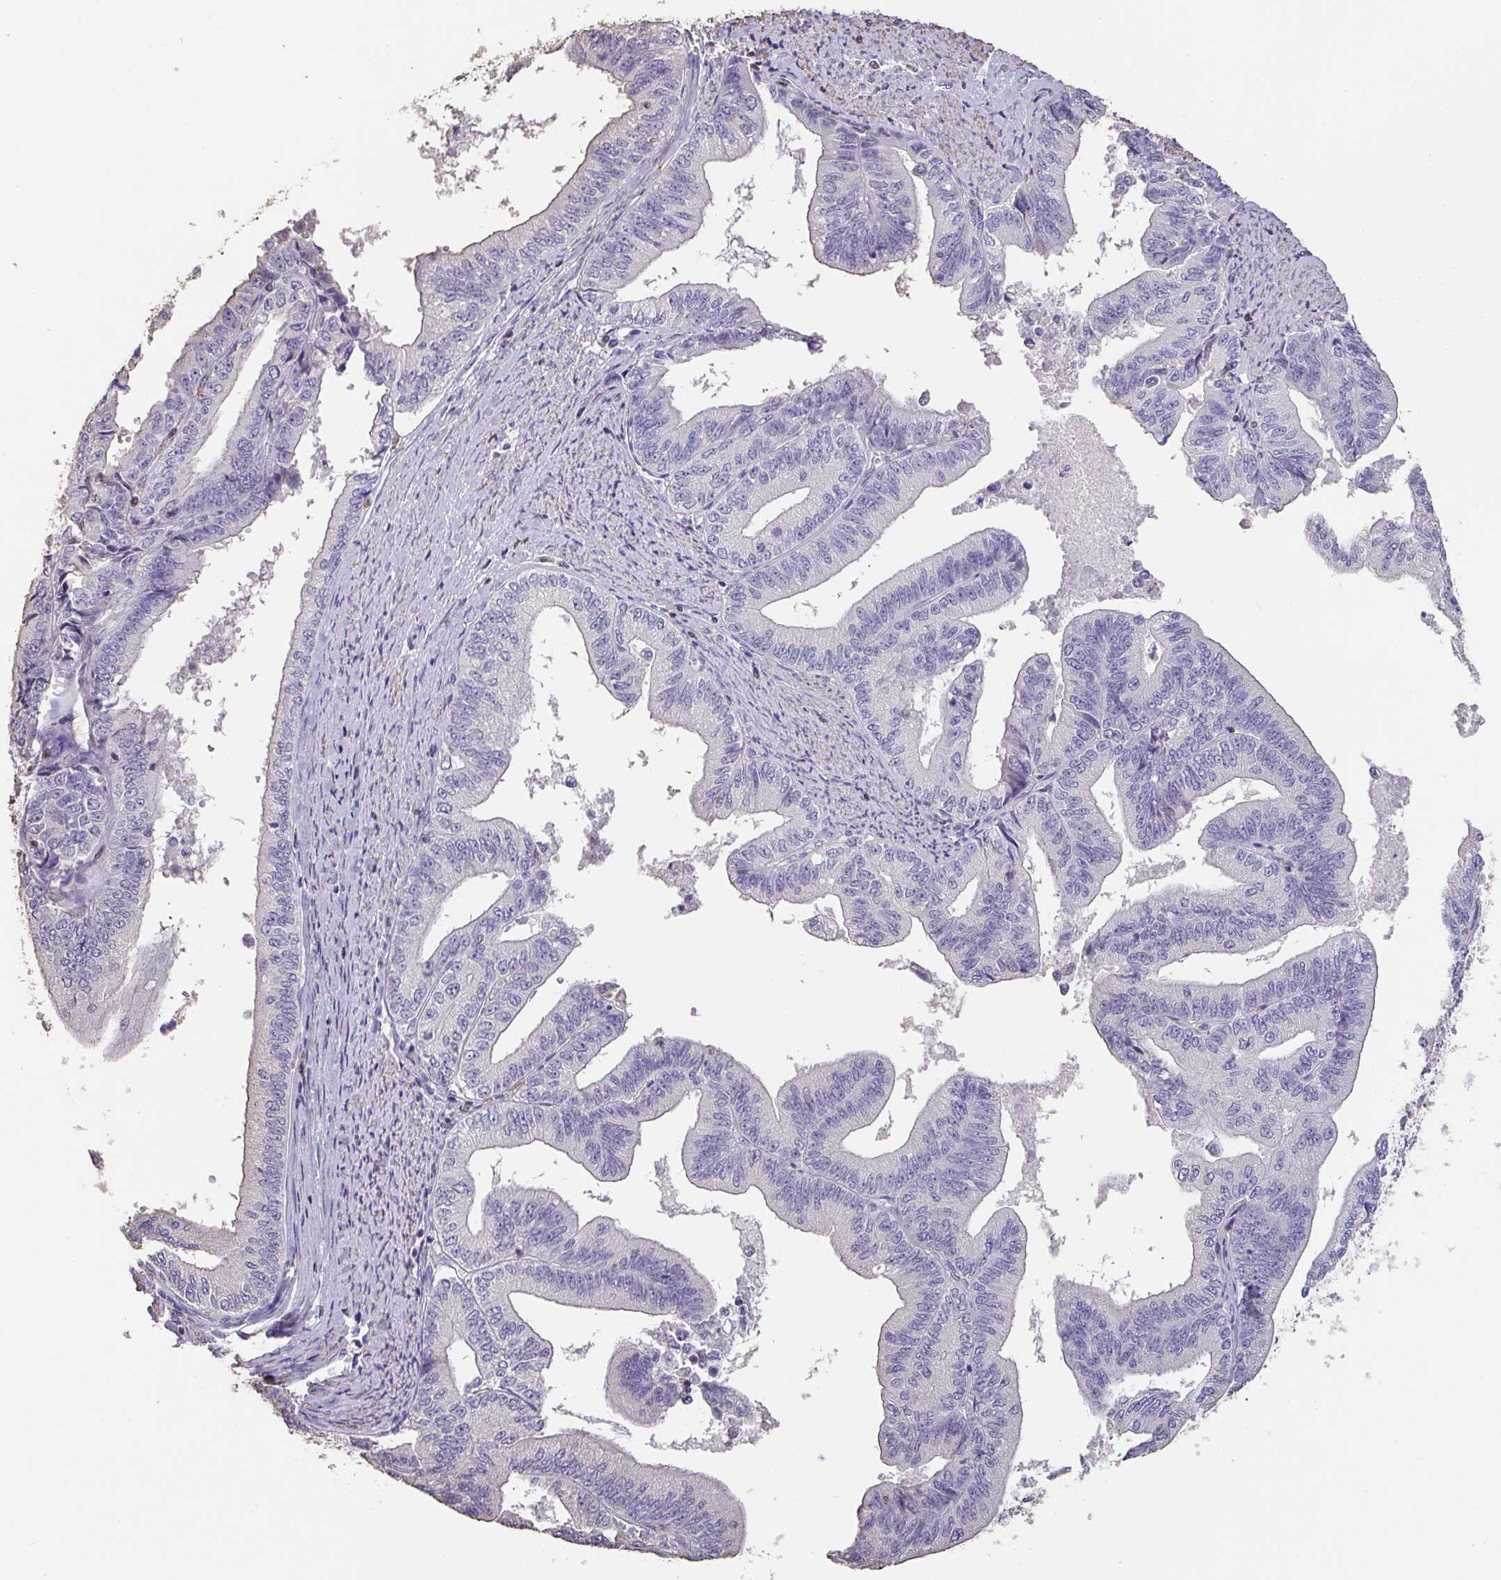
{"staining": {"intensity": "negative", "quantity": "none", "location": "none"}, "tissue": "endometrial cancer", "cell_type": "Tumor cells", "image_type": "cancer", "snomed": [{"axis": "morphology", "description": "Adenocarcinoma, NOS"}, {"axis": "topography", "description": "Endometrium"}], "caption": "Immunohistochemistry (IHC) image of neoplastic tissue: human endometrial cancer stained with DAB (3,3'-diaminobenzidine) reveals no significant protein positivity in tumor cells.", "gene": "IL23R", "patient": {"sex": "female", "age": 65}}